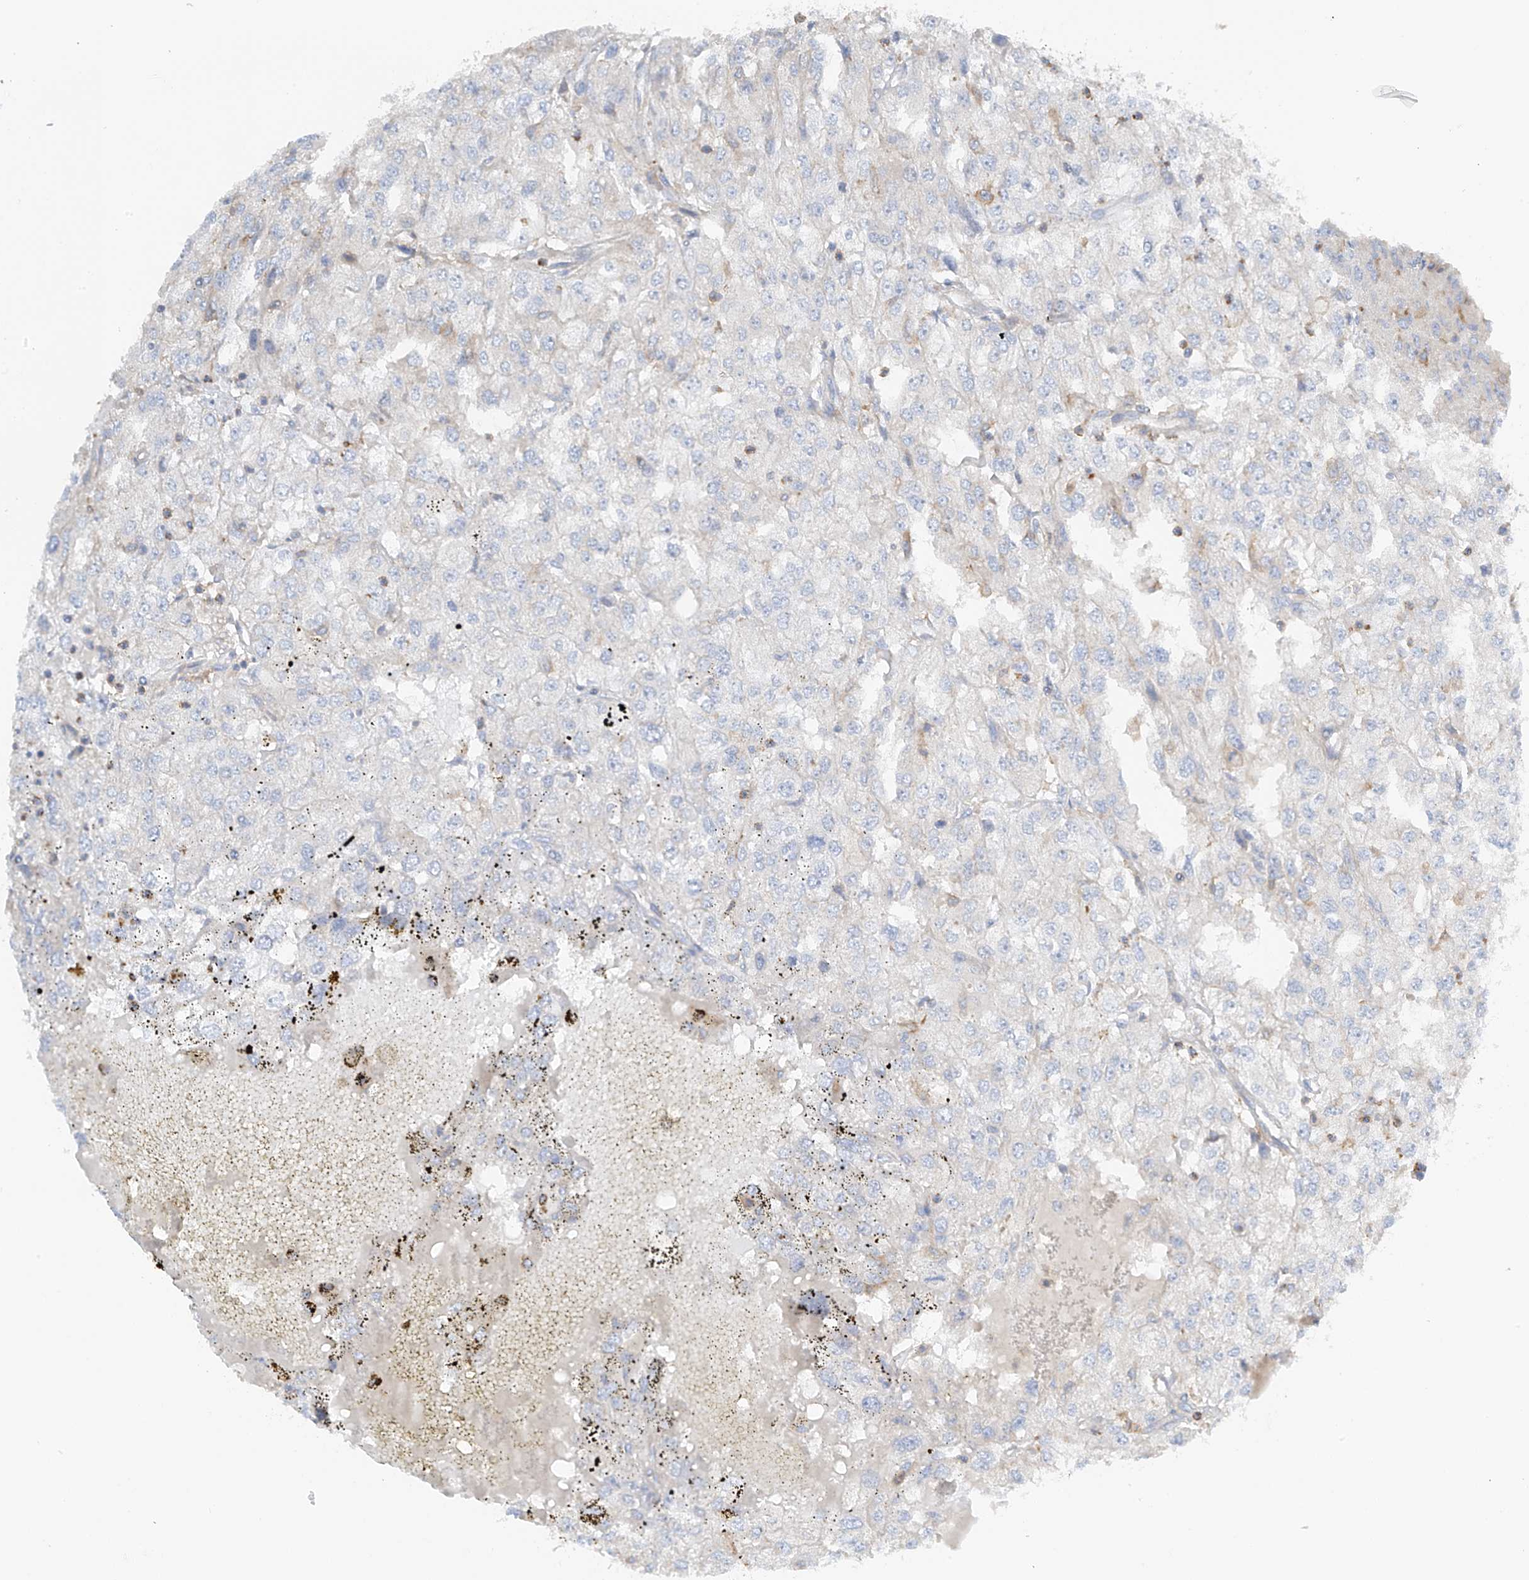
{"staining": {"intensity": "negative", "quantity": "none", "location": "none"}, "tissue": "renal cancer", "cell_type": "Tumor cells", "image_type": "cancer", "snomed": [{"axis": "morphology", "description": "Adenocarcinoma, NOS"}, {"axis": "topography", "description": "Kidney"}], "caption": "Photomicrograph shows no significant protein staining in tumor cells of renal adenocarcinoma. (Stains: DAB (3,3'-diaminobenzidine) immunohistochemistry with hematoxylin counter stain, Microscopy: brightfield microscopy at high magnification).", "gene": "NALCN", "patient": {"sex": "female", "age": 54}}